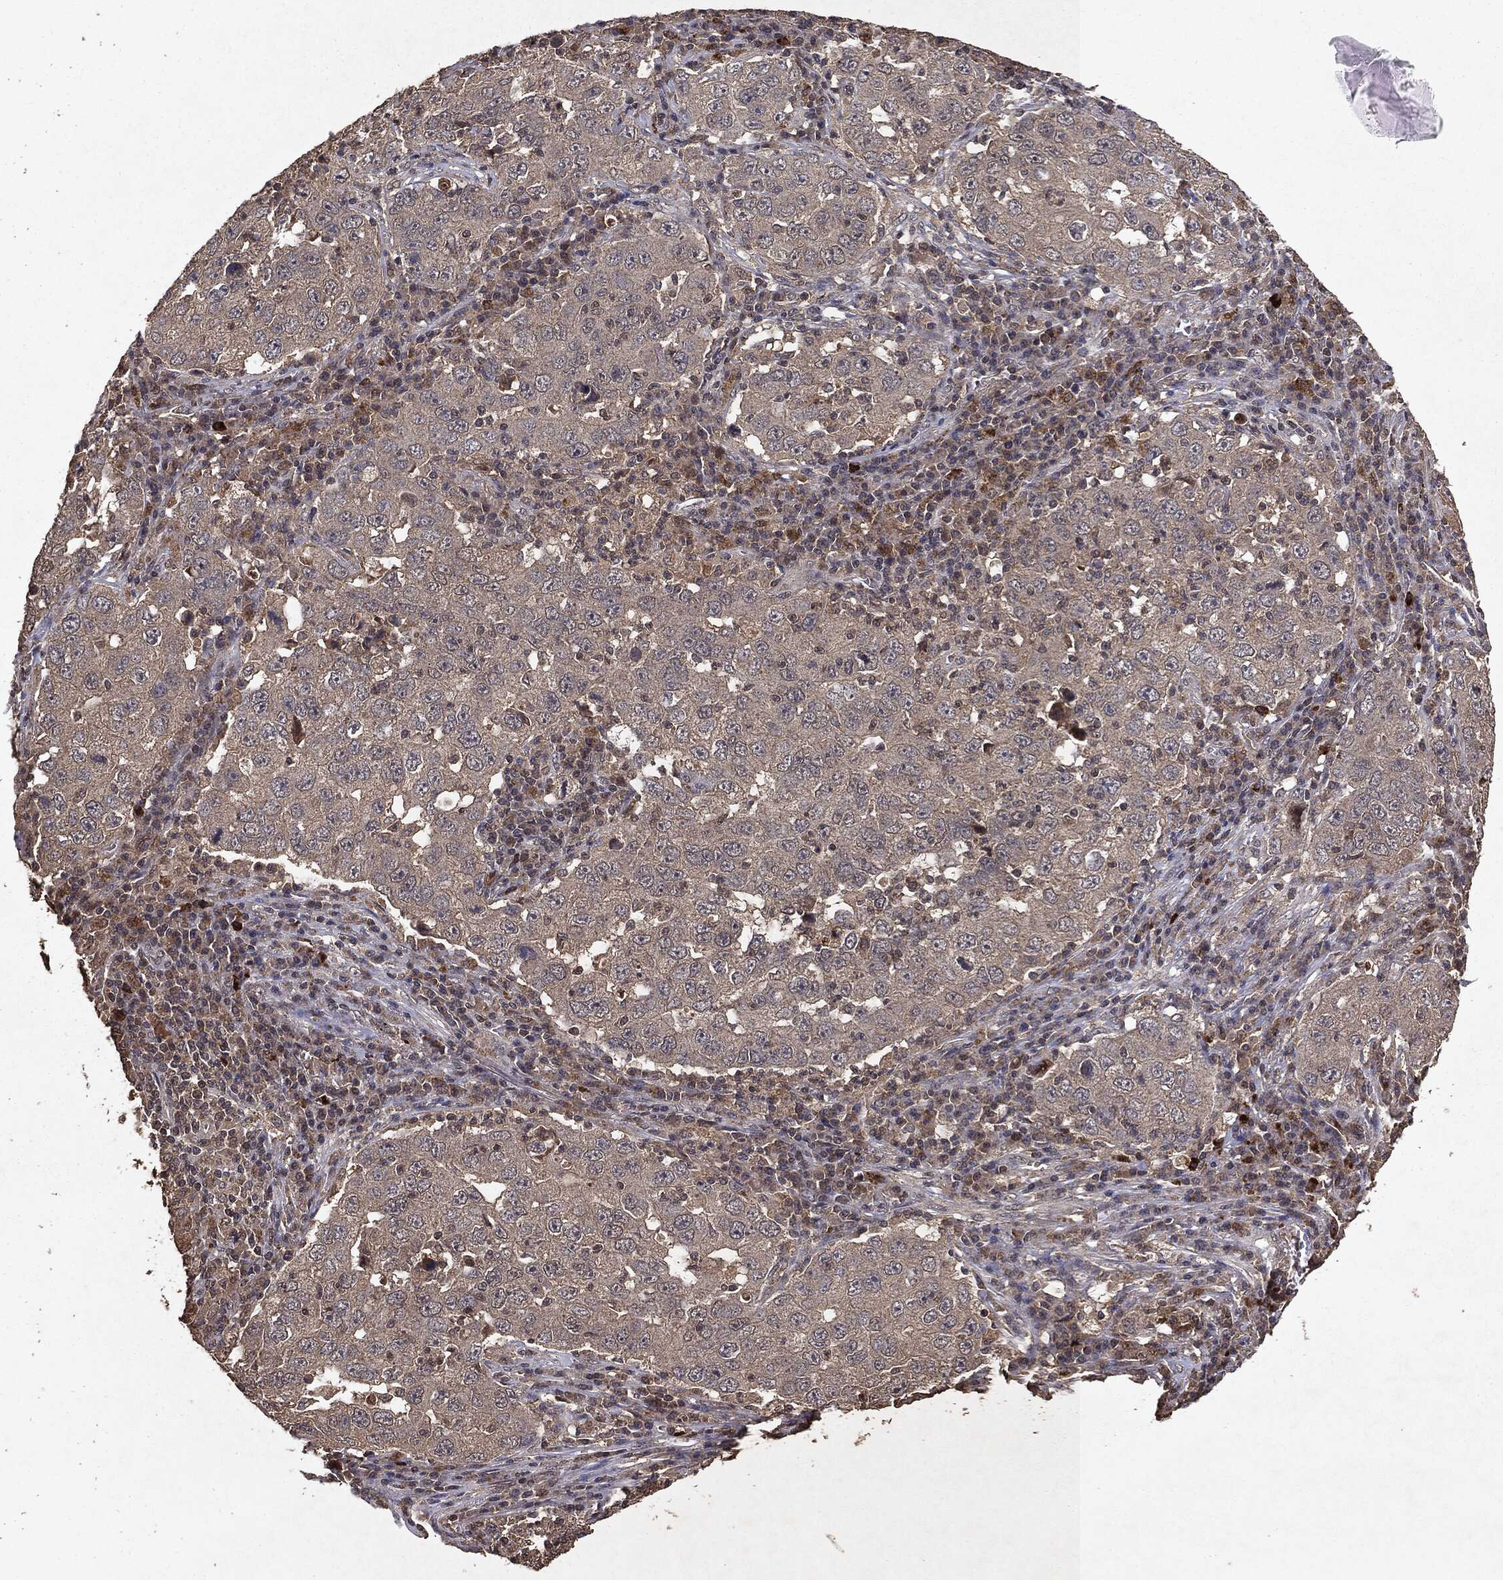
{"staining": {"intensity": "negative", "quantity": "none", "location": "none"}, "tissue": "lung cancer", "cell_type": "Tumor cells", "image_type": "cancer", "snomed": [{"axis": "morphology", "description": "Adenocarcinoma, NOS"}, {"axis": "topography", "description": "Lung"}], "caption": "Immunohistochemical staining of human lung cancer (adenocarcinoma) reveals no significant staining in tumor cells. The staining was performed using DAB to visualize the protein expression in brown, while the nuclei were stained in blue with hematoxylin (Magnification: 20x).", "gene": "MTOR", "patient": {"sex": "male", "age": 73}}